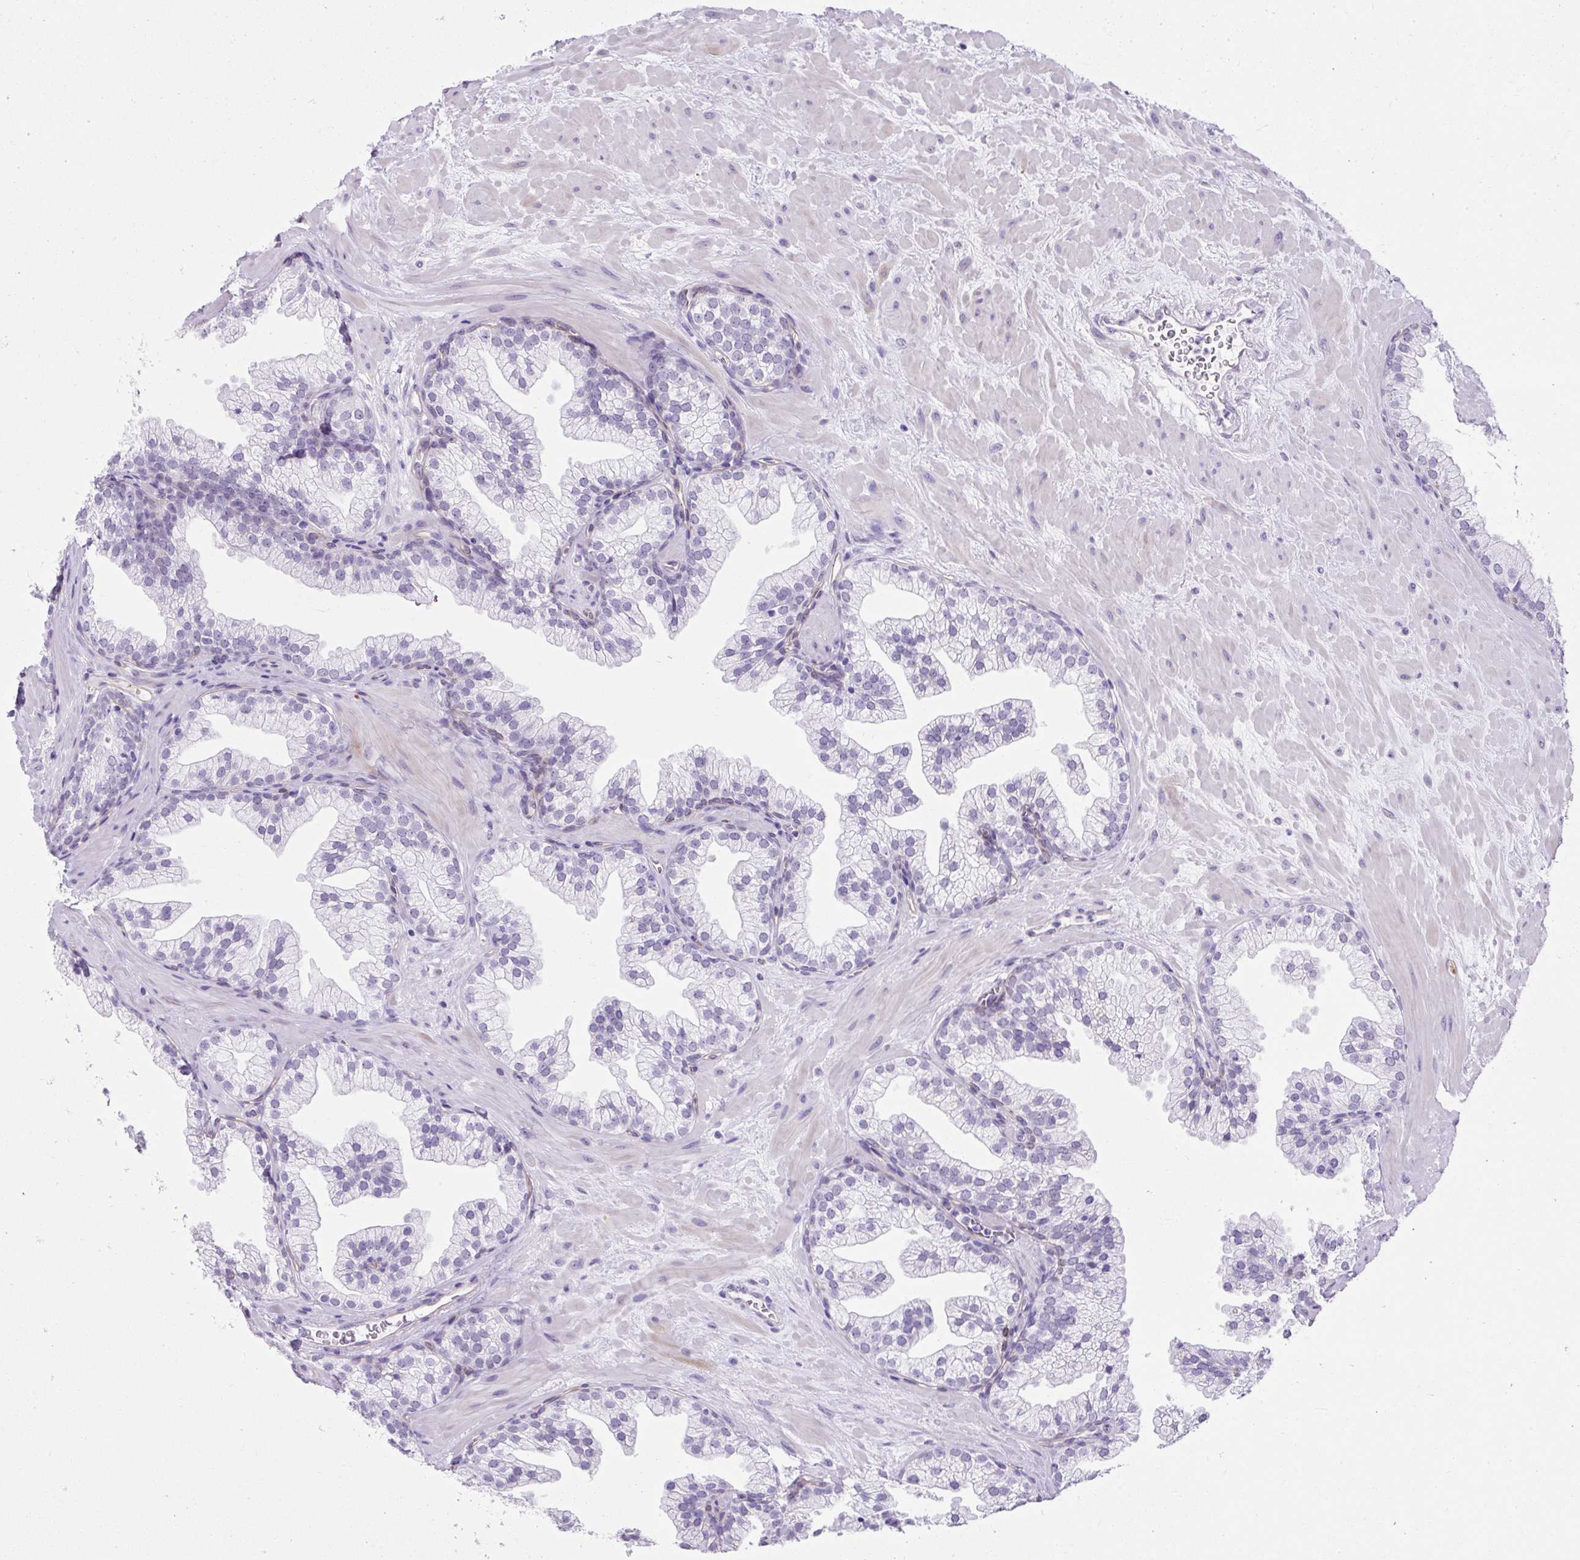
{"staining": {"intensity": "negative", "quantity": "none", "location": "none"}, "tissue": "prostate", "cell_type": "Glandular cells", "image_type": "normal", "snomed": [{"axis": "morphology", "description": "Normal tissue, NOS"}, {"axis": "topography", "description": "Prostate"}, {"axis": "topography", "description": "Peripheral nerve tissue"}], "caption": "Histopathology image shows no protein expression in glandular cells of unremarkable prostate. (Immunohistochemistry, brightfield microscopy, high magnification).", "gene": "KRT12", "patient": {"sex": "male", "age": 61}}